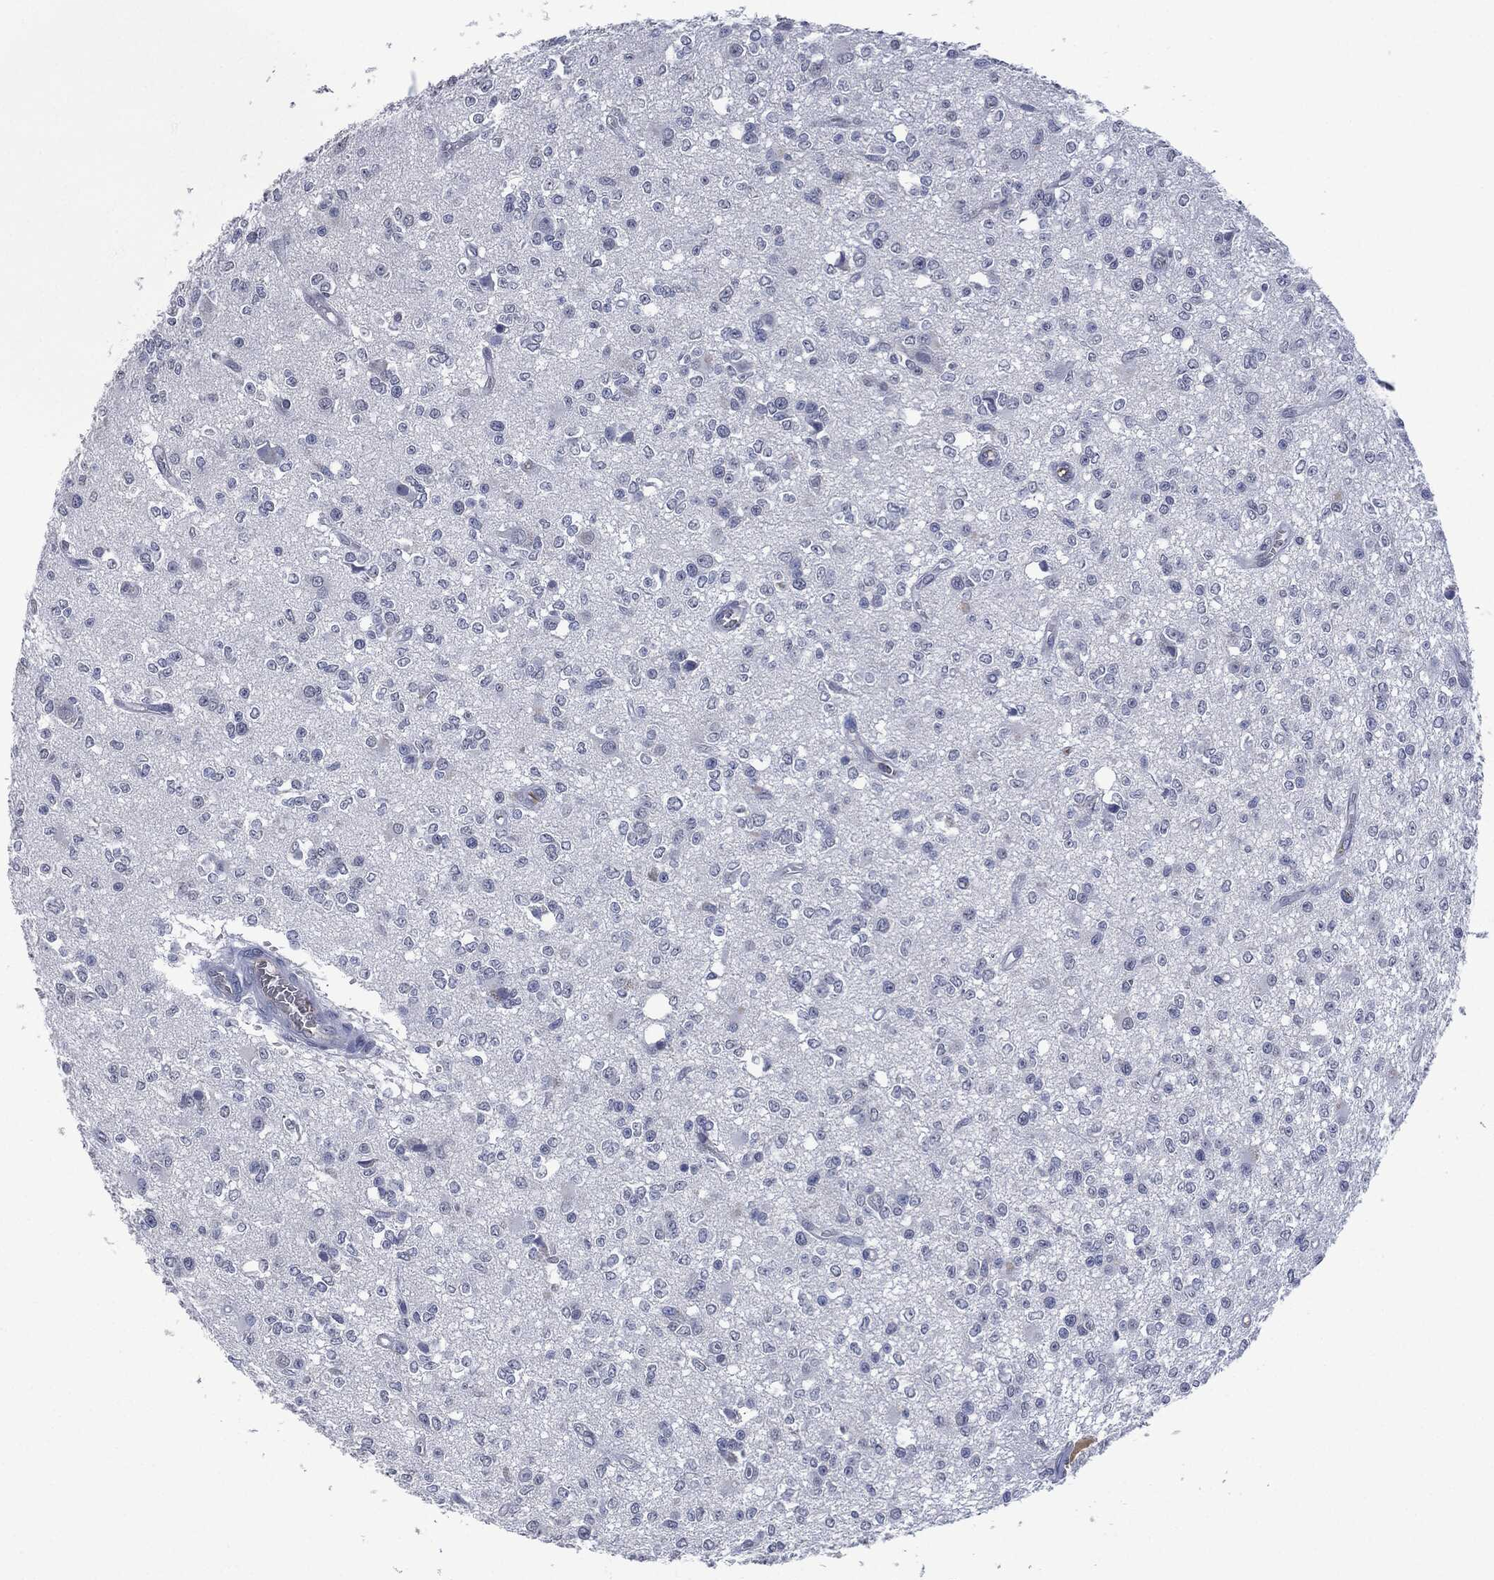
{"staining": {"intensity": "negative", "quantity": "none", "location": "none"}, "tissue": "glioma", "cell_type": "Tumor cells", "image_type": "cancer", "snomed": [{"axis": "morphology", "description": "Glioma, malignant, Low grade"}, {"axis": "topography", "description": "Brain"}], "caption": "The photomicrograph demonstrates no significant positivity in tumor cells of glioma. Brightfield microscopy of immunohistochemistry stained with DAB (brown) and hematoxylin (blue), captured at high magnification.", "gene": "SIGLEC7", "patient": {"sex": "female", "age": 45}}